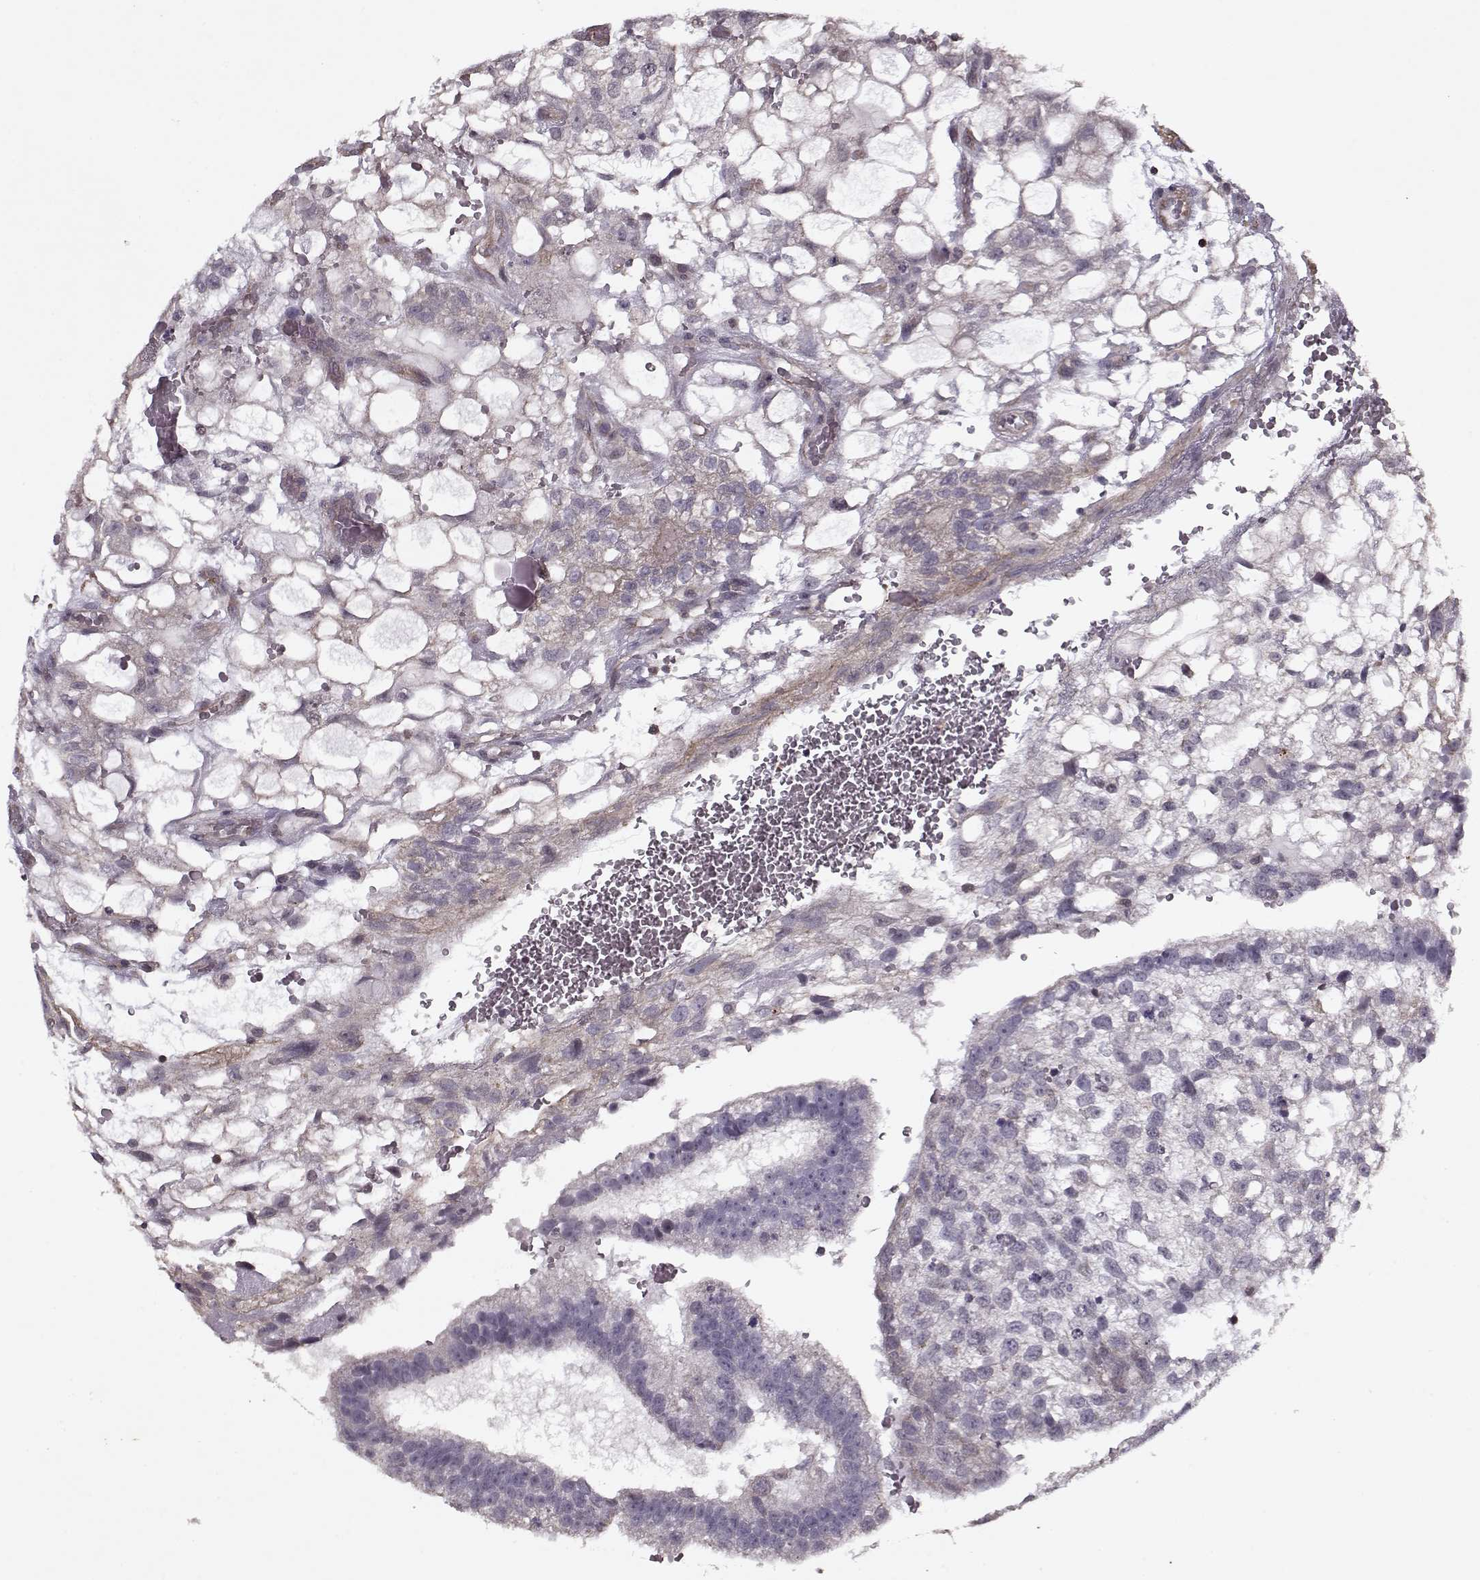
{"staining": {"intensity": "weak", "quantity": "<25%", "location": "cytoplasmic/membranous"}, "tissue": "testis cancer", "cell_type": "Tumor cells", "image_type": "cancer", "snomed": [{"axis": "morphology", "description": "Normal tissue, NOS"}, {"axis": "morphology", "description": "Carcinoma, Embryonal, NOS"}, {"axis": "topography", "description": "Testis"}, {"axis": "topography", "description": "Epididymis"}], "caption": "High power microscopy image of an immunohistochemistry micrograph of testis cancer, revealing no significant staining in tumor cells.", "gene": "KRT9", "patient": {"sex": "male", "age": 32}}